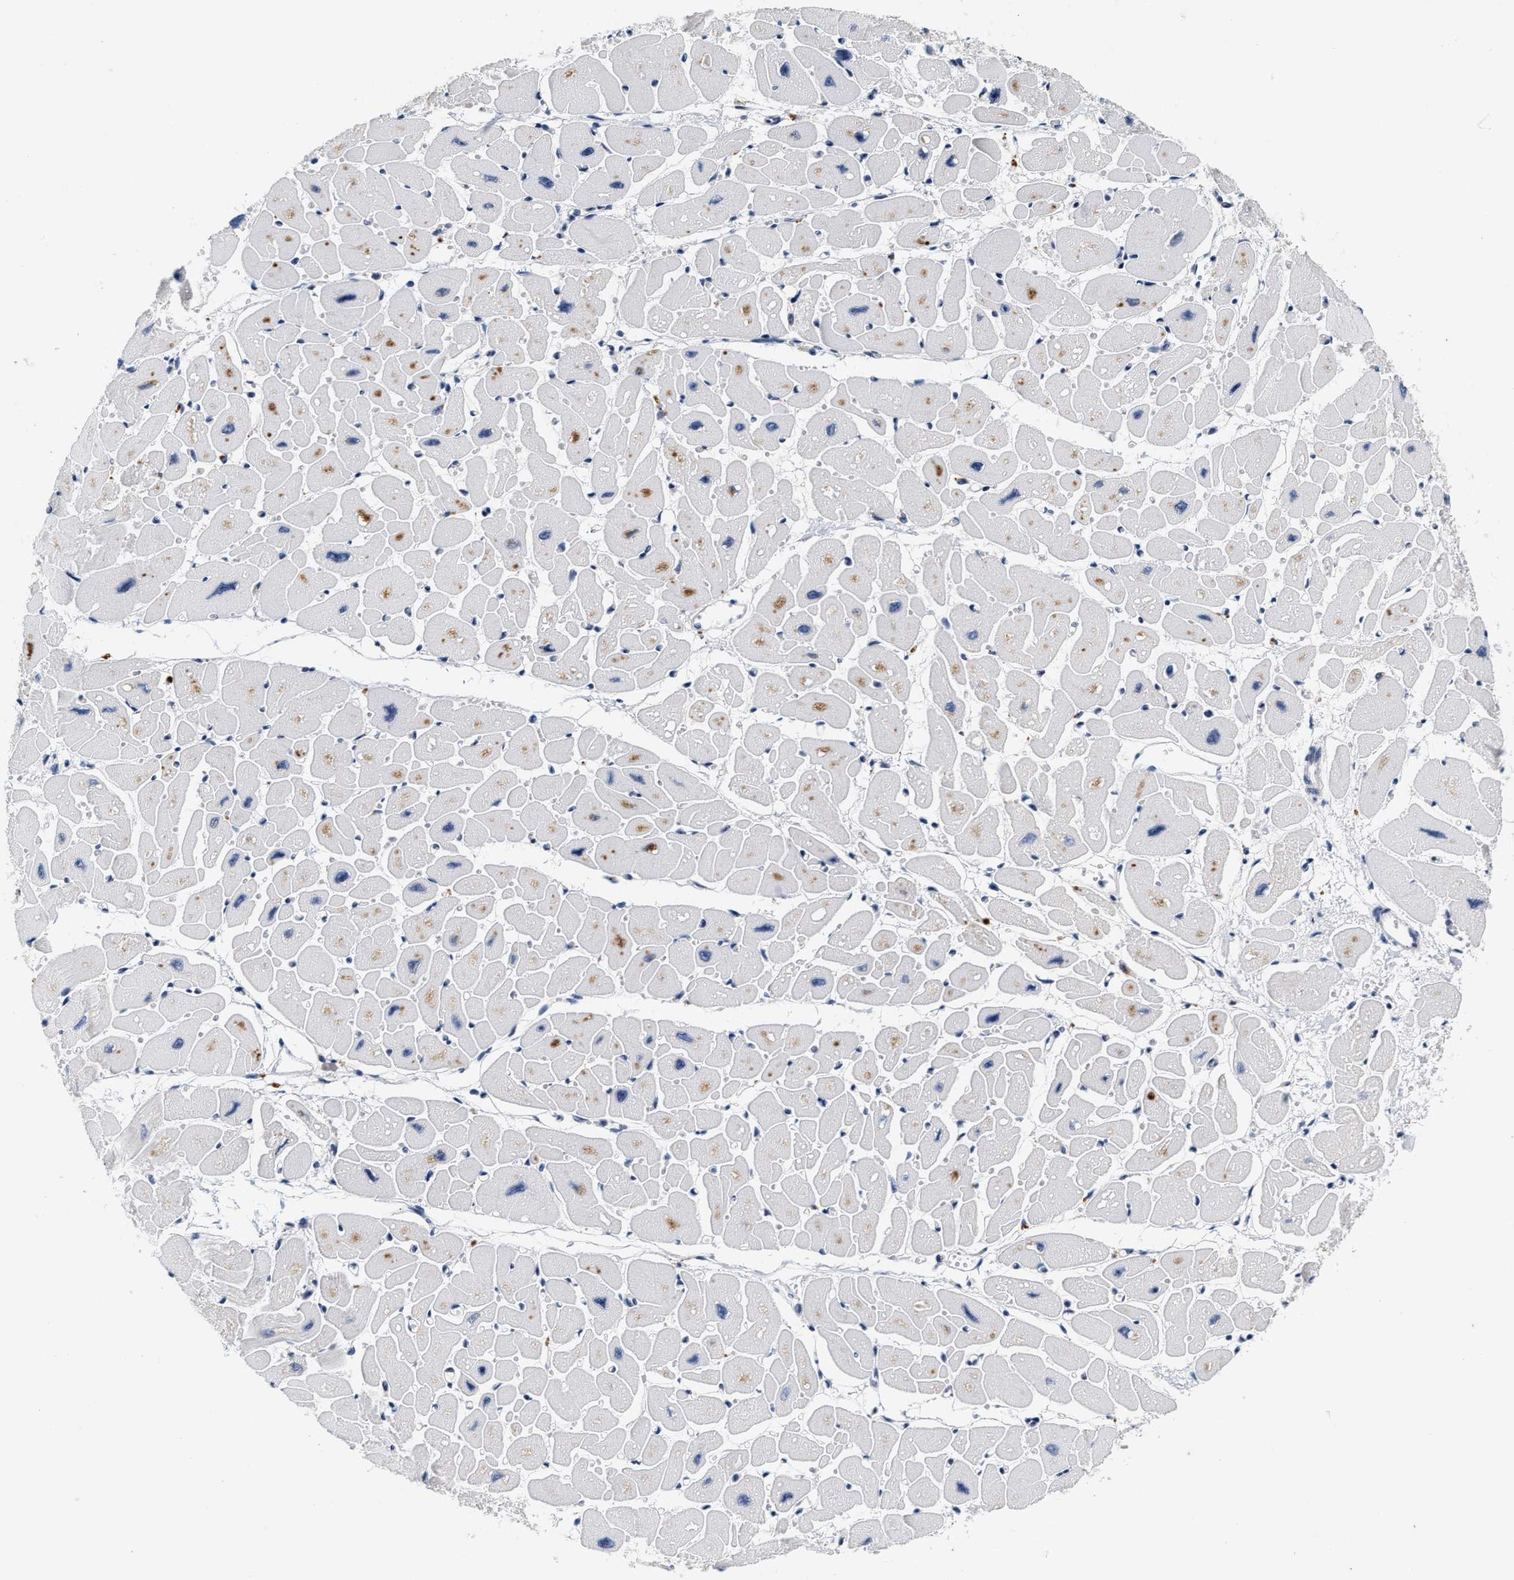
{"staining": {"intensity": "strong", "quantity": "<25%", "location": "nuclear"}, "tissue": "heart muscle", "cell_type": "Cardiomyocytes", "image_type": "normal", "snomed": [{"axis": "morphology", "description": "Normal tissue, NOS"}, {"axis": "topography", "description": "Heart"}], "caption": "Immunohistochemical staining of benign heart muscle reveals <25% levels of strong nuclear protein staining in about <25% of cardiomyocytes.", "gene": "INIP", "patient": {"sex": "female", "age": 54}}